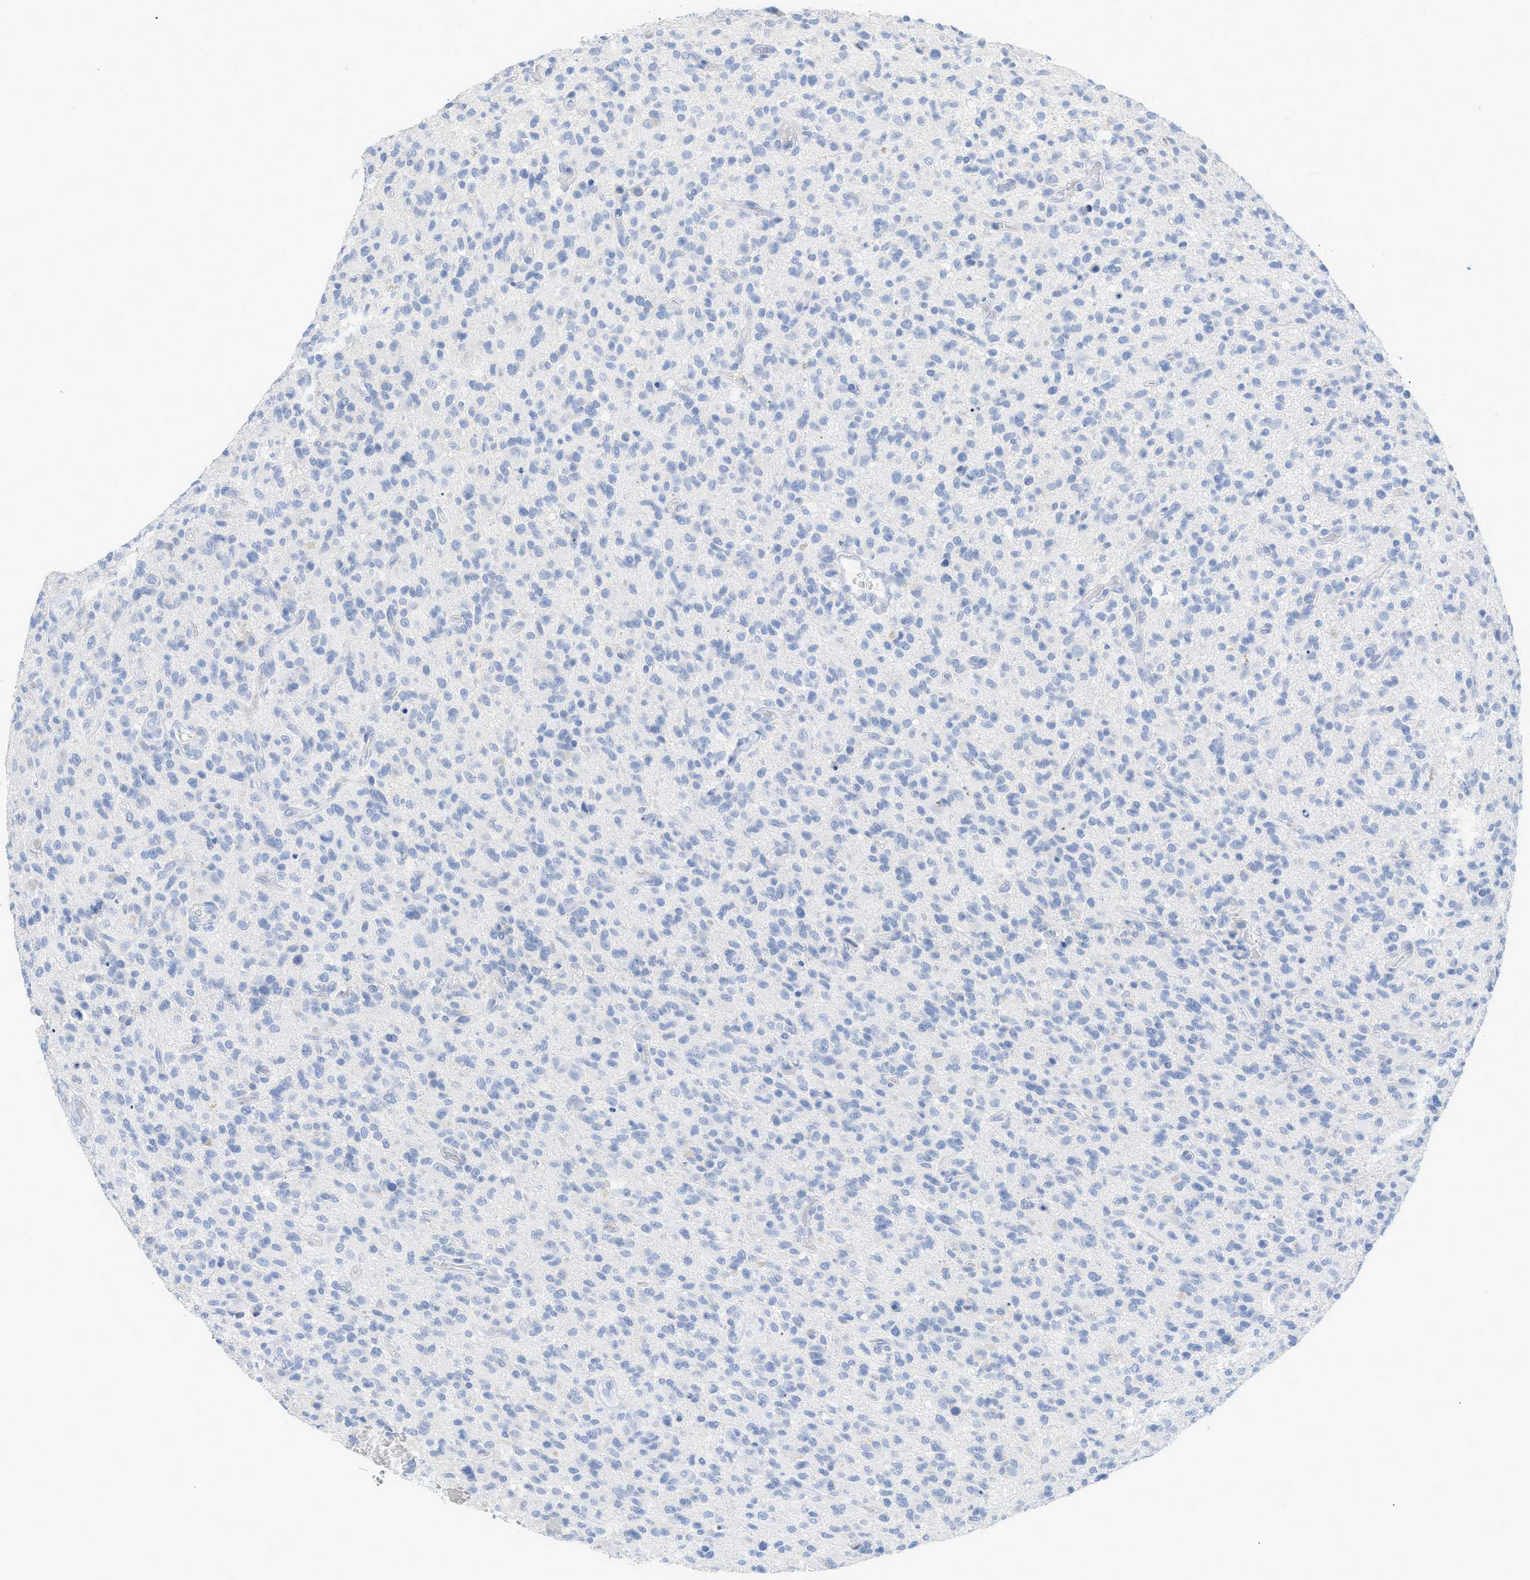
{"staining": {"intensity": "negative", "quantity": "none", "location": "none"}, "tissue": "glioma", "cell_type": "Tumor cells", "image_type": "cancer", "snomed": [{"axis": "morphology", "description": "Glioma, malignant, High grade"}, {"axis": "topography", "description": "Brain"}], "caption": "Immunohistochemistry photomicrograph of neoplastic tissue: human glioma stained with DAB demonstrates no significant protein positivity in tumor cells.", "gene": "PAPPA", "patient": {"sex": "male", "age": 71}}